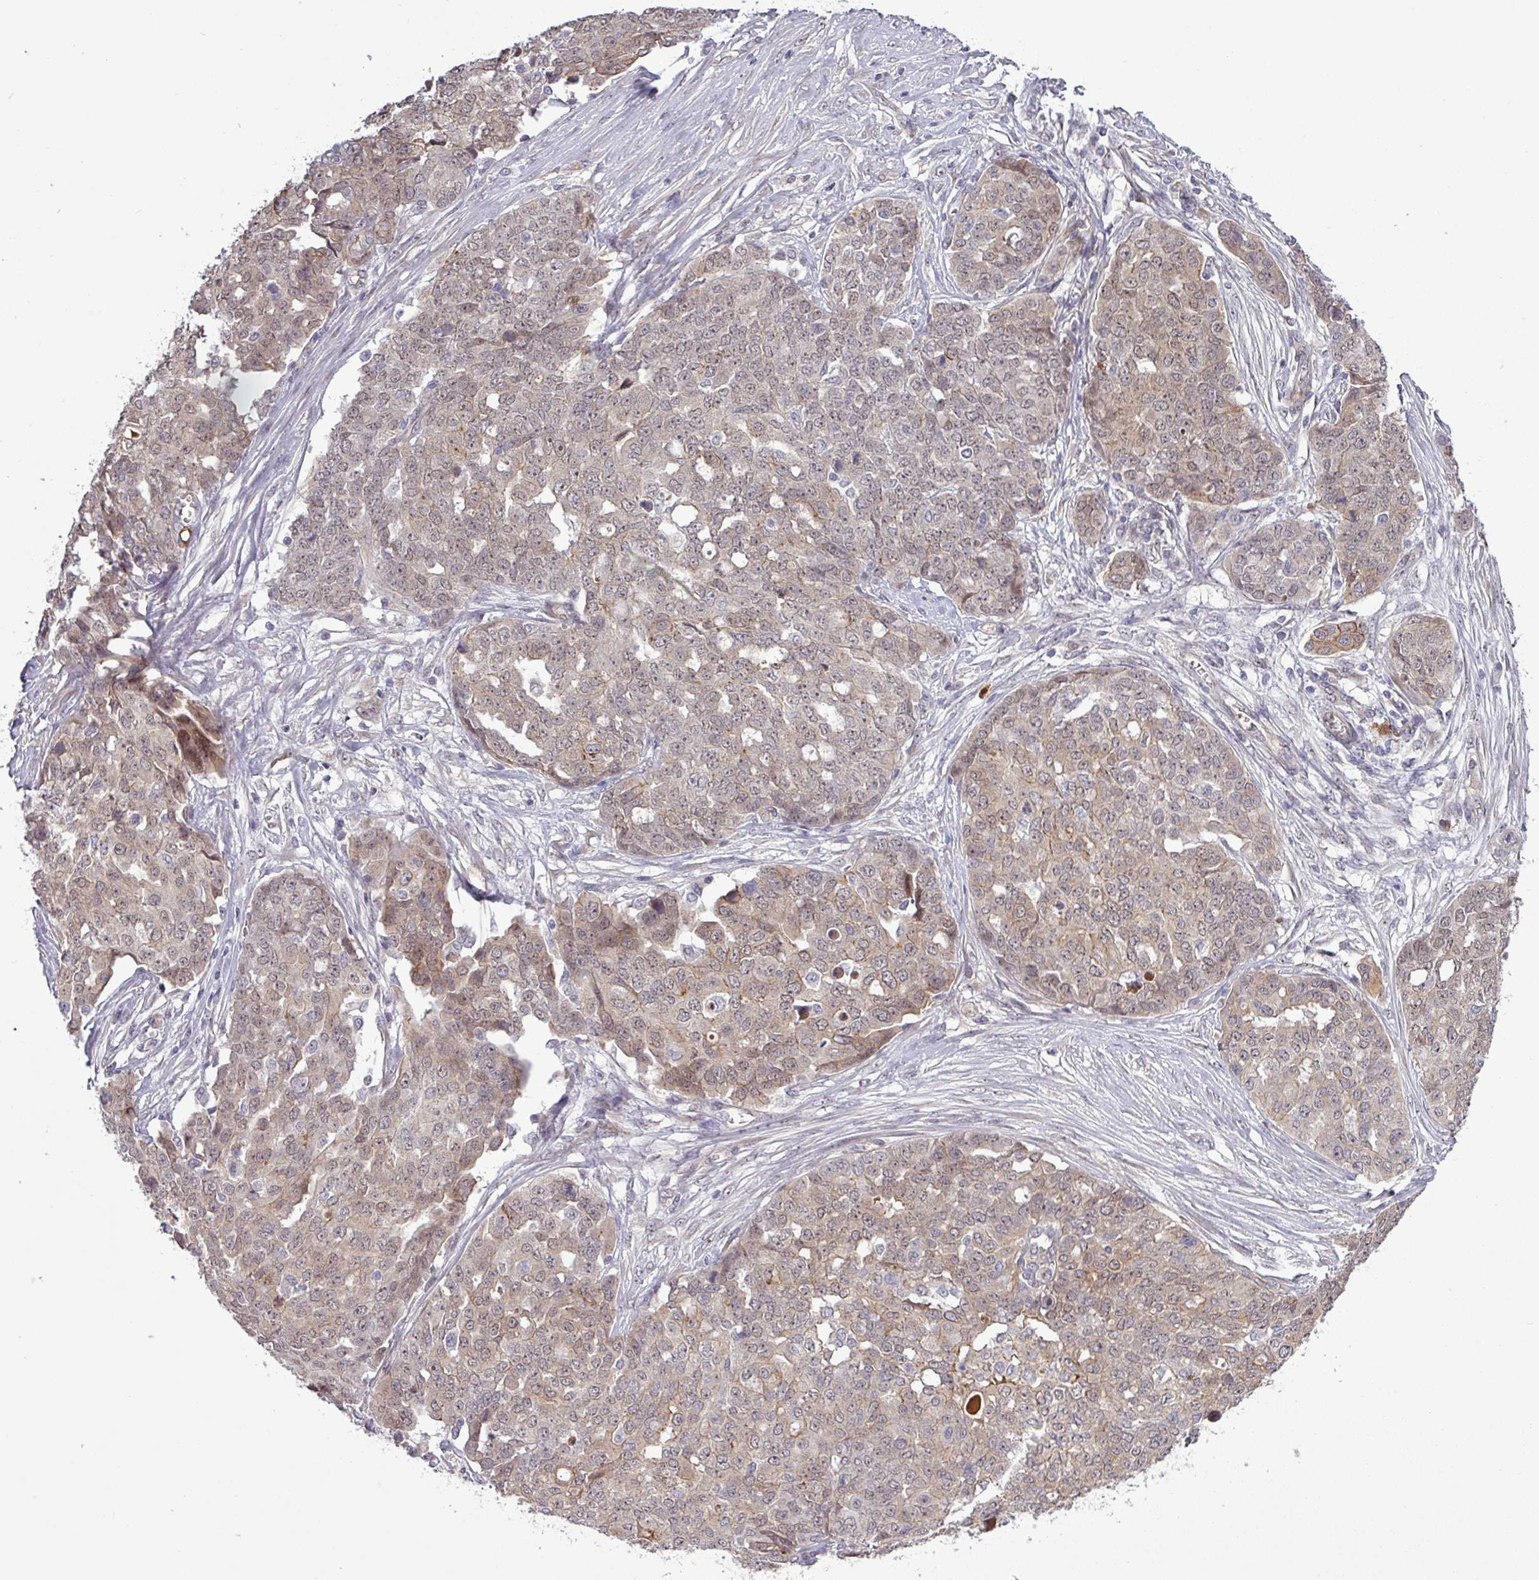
{"staining": {"intensity": "weak", "quantity": "25%-75%", "location": "nuclear"}, "tissue": "ovarian cancer", "cell_type": "Tumor cells", "image_type": "cancer", "snomed": [{"axis": "morphology", "description": "Cystadenocarcinoma, serous, NOS"}, {"axis": "topography", "description": "Soft tissue"}, {"axis": "topography", "description": "Ovary"}], "caption": "Tumor cells demonstrate weak nuclear staining in about 25%-75% of cells in ovarian serous cystadenocarcinoma. (DAB IHC with brightfield microscopy, high magnification).", "gene": "PCDH1", "patient": {"sex": "female", "age": 57}}